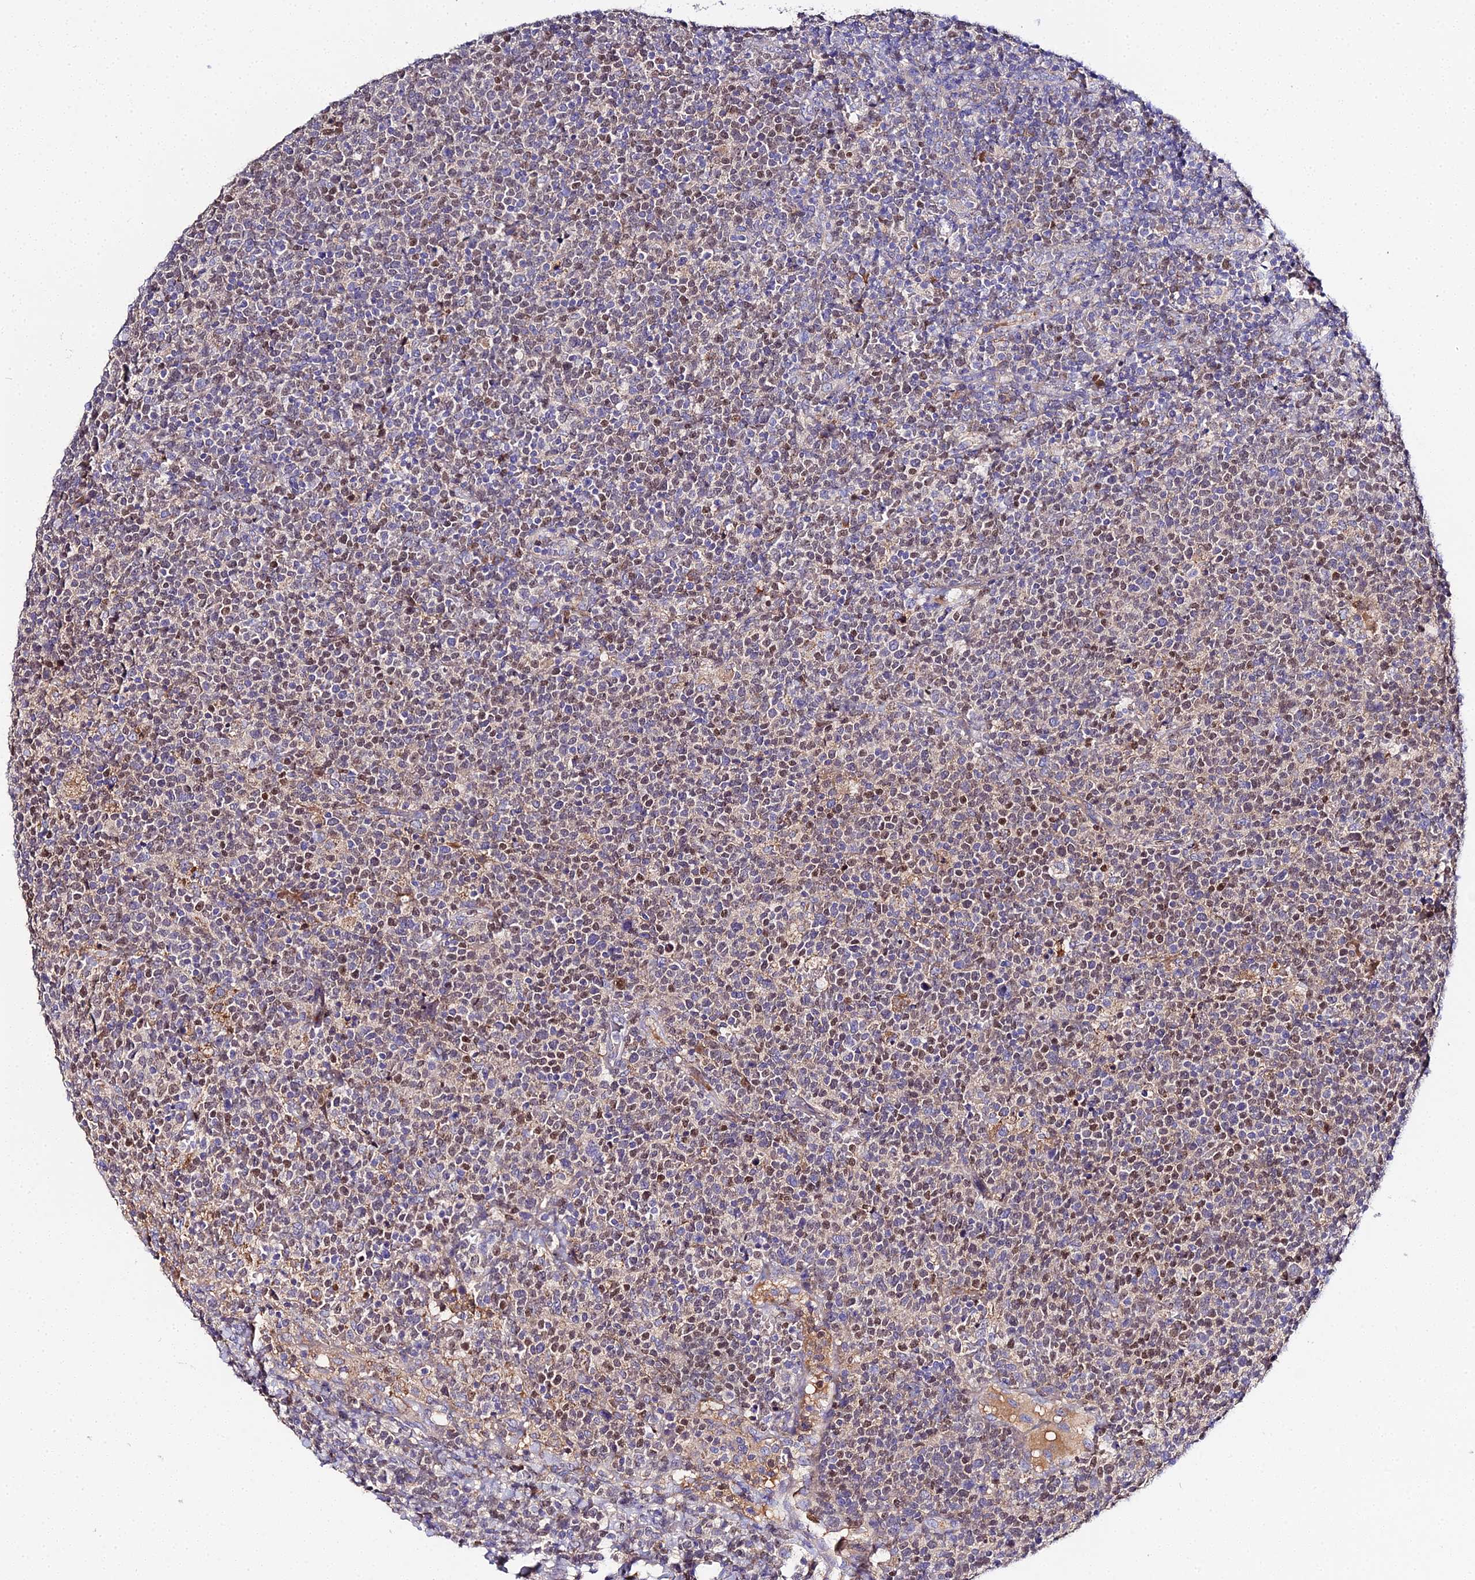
{"staining": {"intensity": "moderate", "quantity": "25%-75%", "location": "nuclear"}, "tissue": "lymphoma", "cell_type": "Tumor cells", "image_type": "cancer", "snomed": [{"axis": "morphology", "description": "Malignant lymphoma, non-Hodgkin's type, High grade"}, {"axis": "topography", "description": "Lymph node"}], "caption": "Tumor cells reveal medium levels of moderate nuclear staining in approximately 25%-75% of cells in human lymphoma.", "gene": "SCX", "patient": {"sex": "male", "age": 61}}